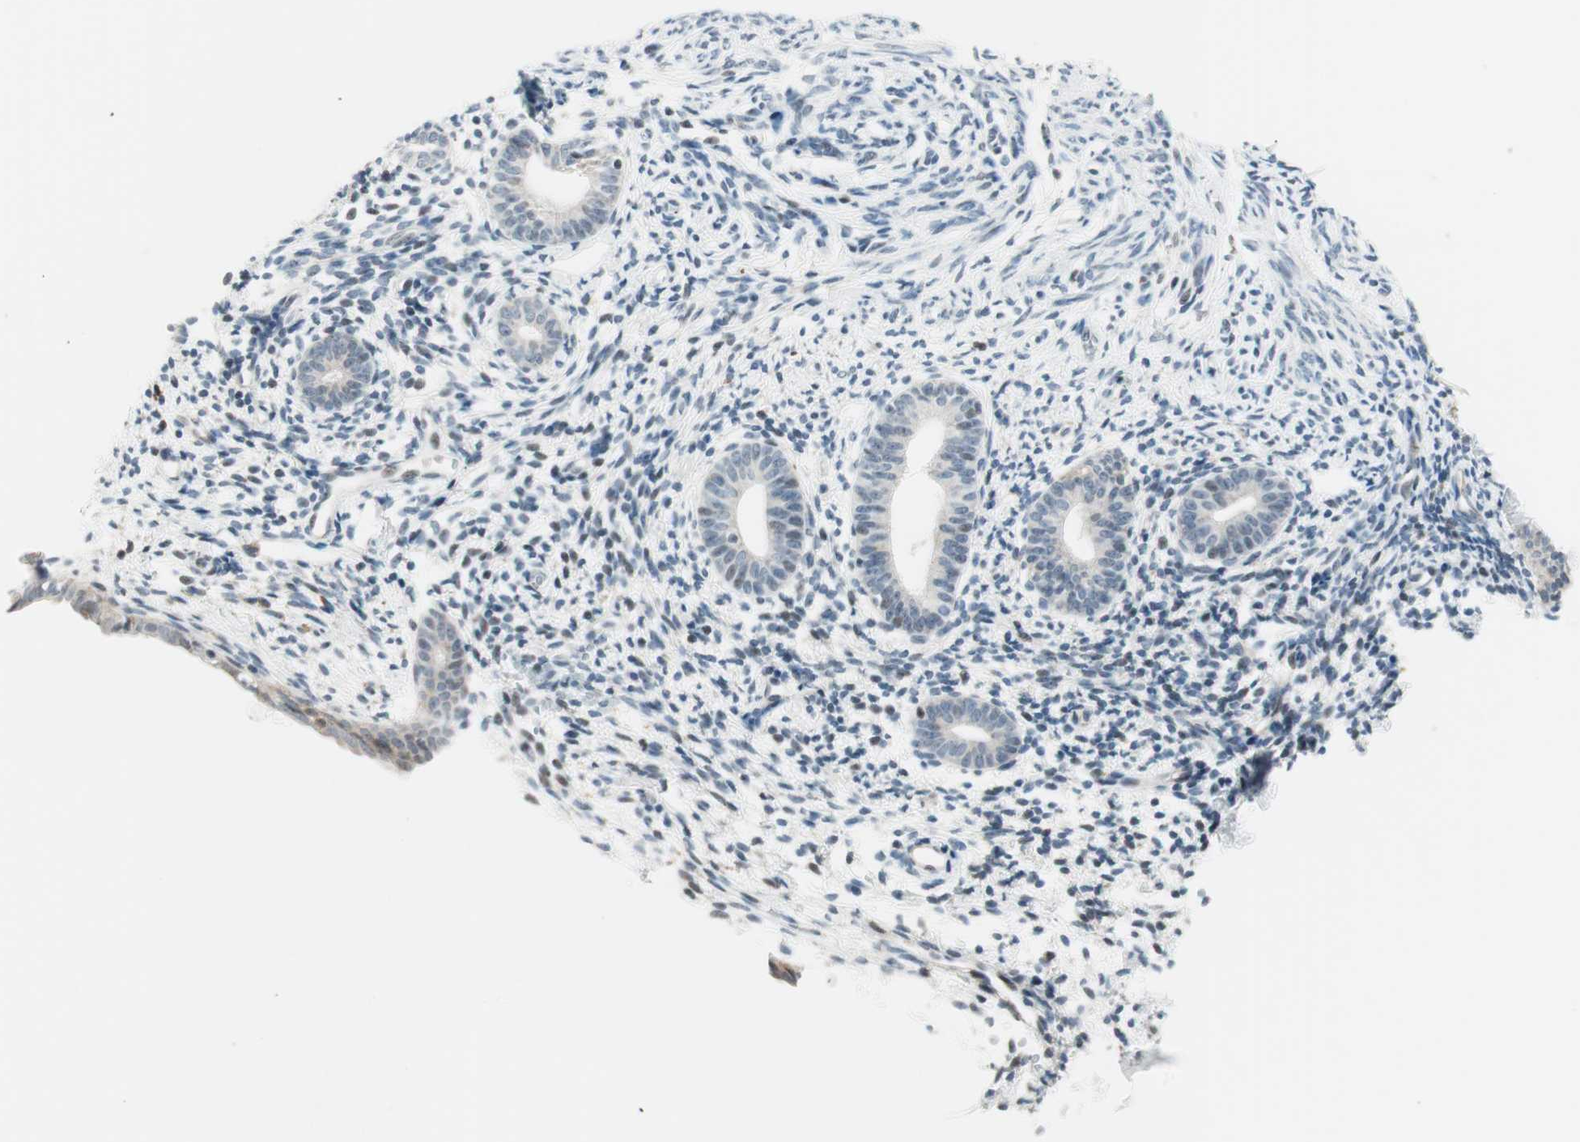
{"staining": {"intensity": "negative", "quantity": "none", "location": "none"}, "tissue": "endometrium", "cell_type": "Cells in endometrial stroma", "image_type": "normal", "snomed": [{"axis": "morphology", "description": "Normal tissue, NOS"}, {"axis": "topography", "description": "Endometrium"}], "caption": "The photomicrograph shows no staining of cells in endometrial stroma in normal endometrium.", "gene": "TPT1", "patient": {"sex": "female", "age": 71}}